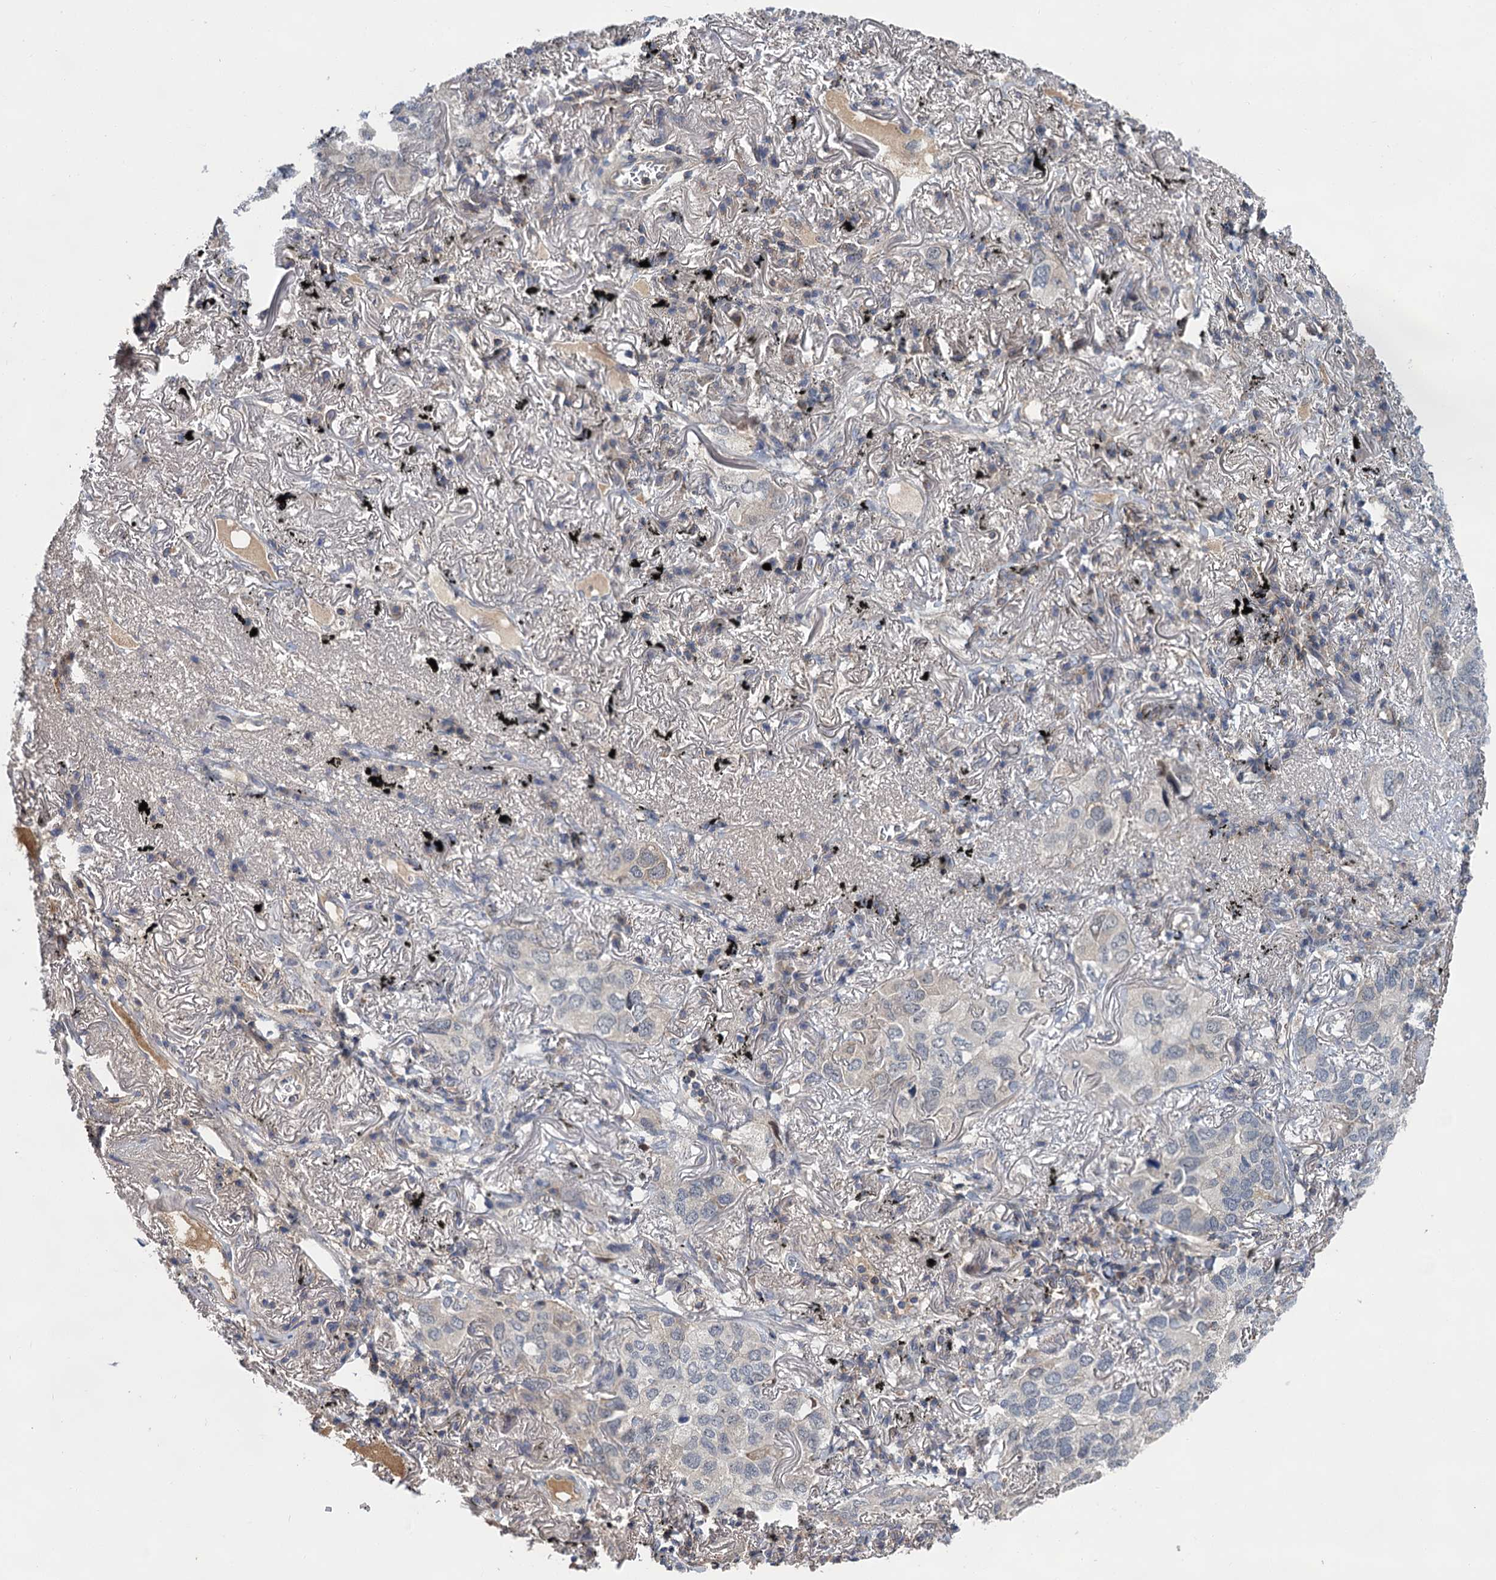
{"staining": {"intensity": "negative", "quantity": "none", "location": "none"}, "tissue": "lung cancer", "cell_type": "Tumor cells", "image_type": "cancer", "snomed": [{"axis": "morphology", "description": "Adenocarcinoma, NOS"}, {"axis": "topography", "description": "Lung"}], "caption": "This is a image of immunohistochemistry staining of adenocarcinoma (lung), which shows no positivity in tumor cells.", "gene": "ABLIM1", "patient": {"sex": "male", "age": 65}}